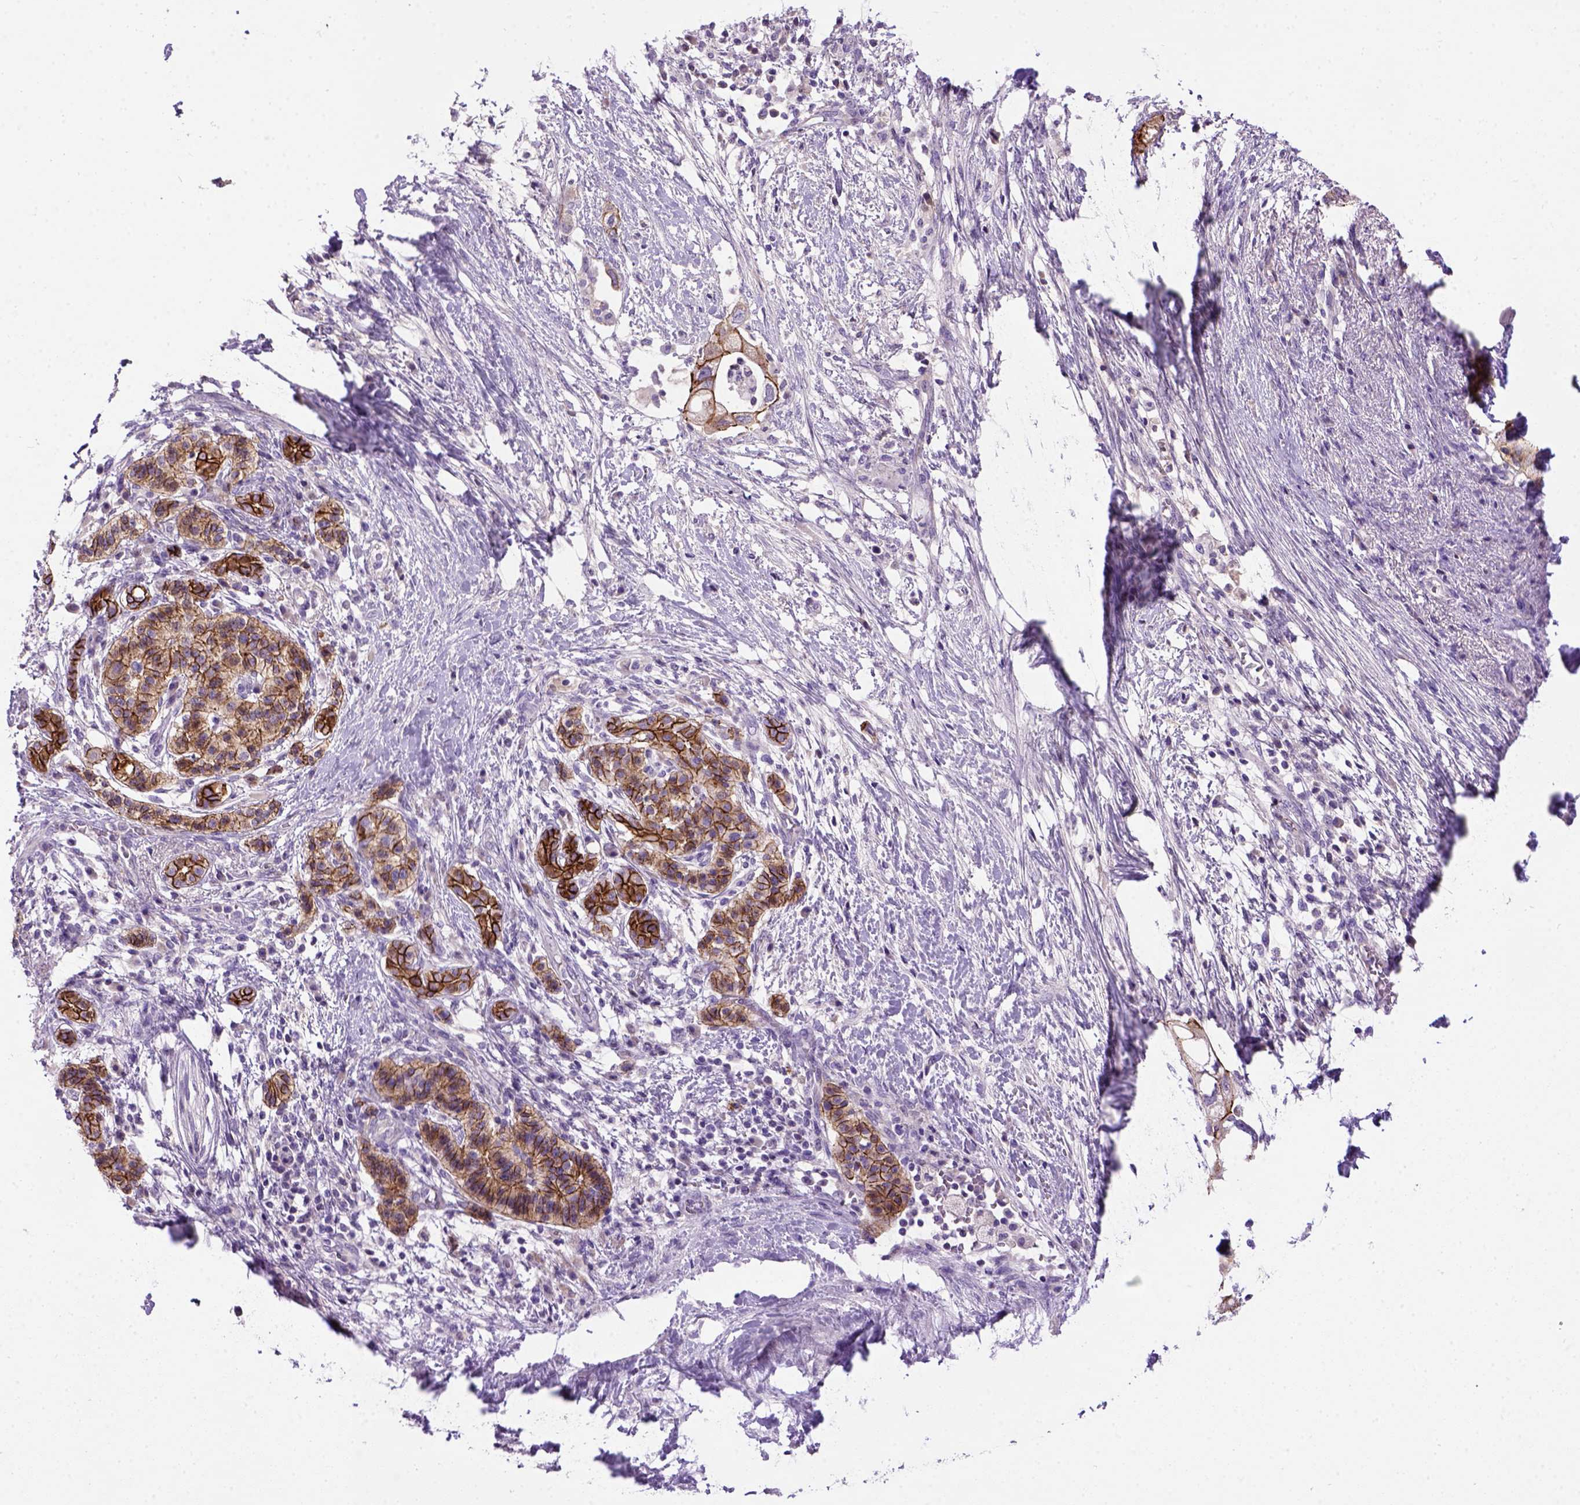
{"staining": {"intensity": "strong", "quantity": ">75%", "location": "cytoplasmic/membranous"}, "tissue": "pancreatic cancer", "cell_type": "Tumor cells", "image_type": "cancer", "snomed": [{"axis": "morphology", "description": "Adenocarcinoma, NOS"}, {"axis": "topography", "description": "Pancreas"}], "caption": "Pancreatic cancer (adenocarcinoma) stained for a protein (brown) displays strong cytoplasmic/membranous positive positivity in about >75% of tumor cells.", "gene": "CDH1", "patient": {"sex": "female", "age": 72}}